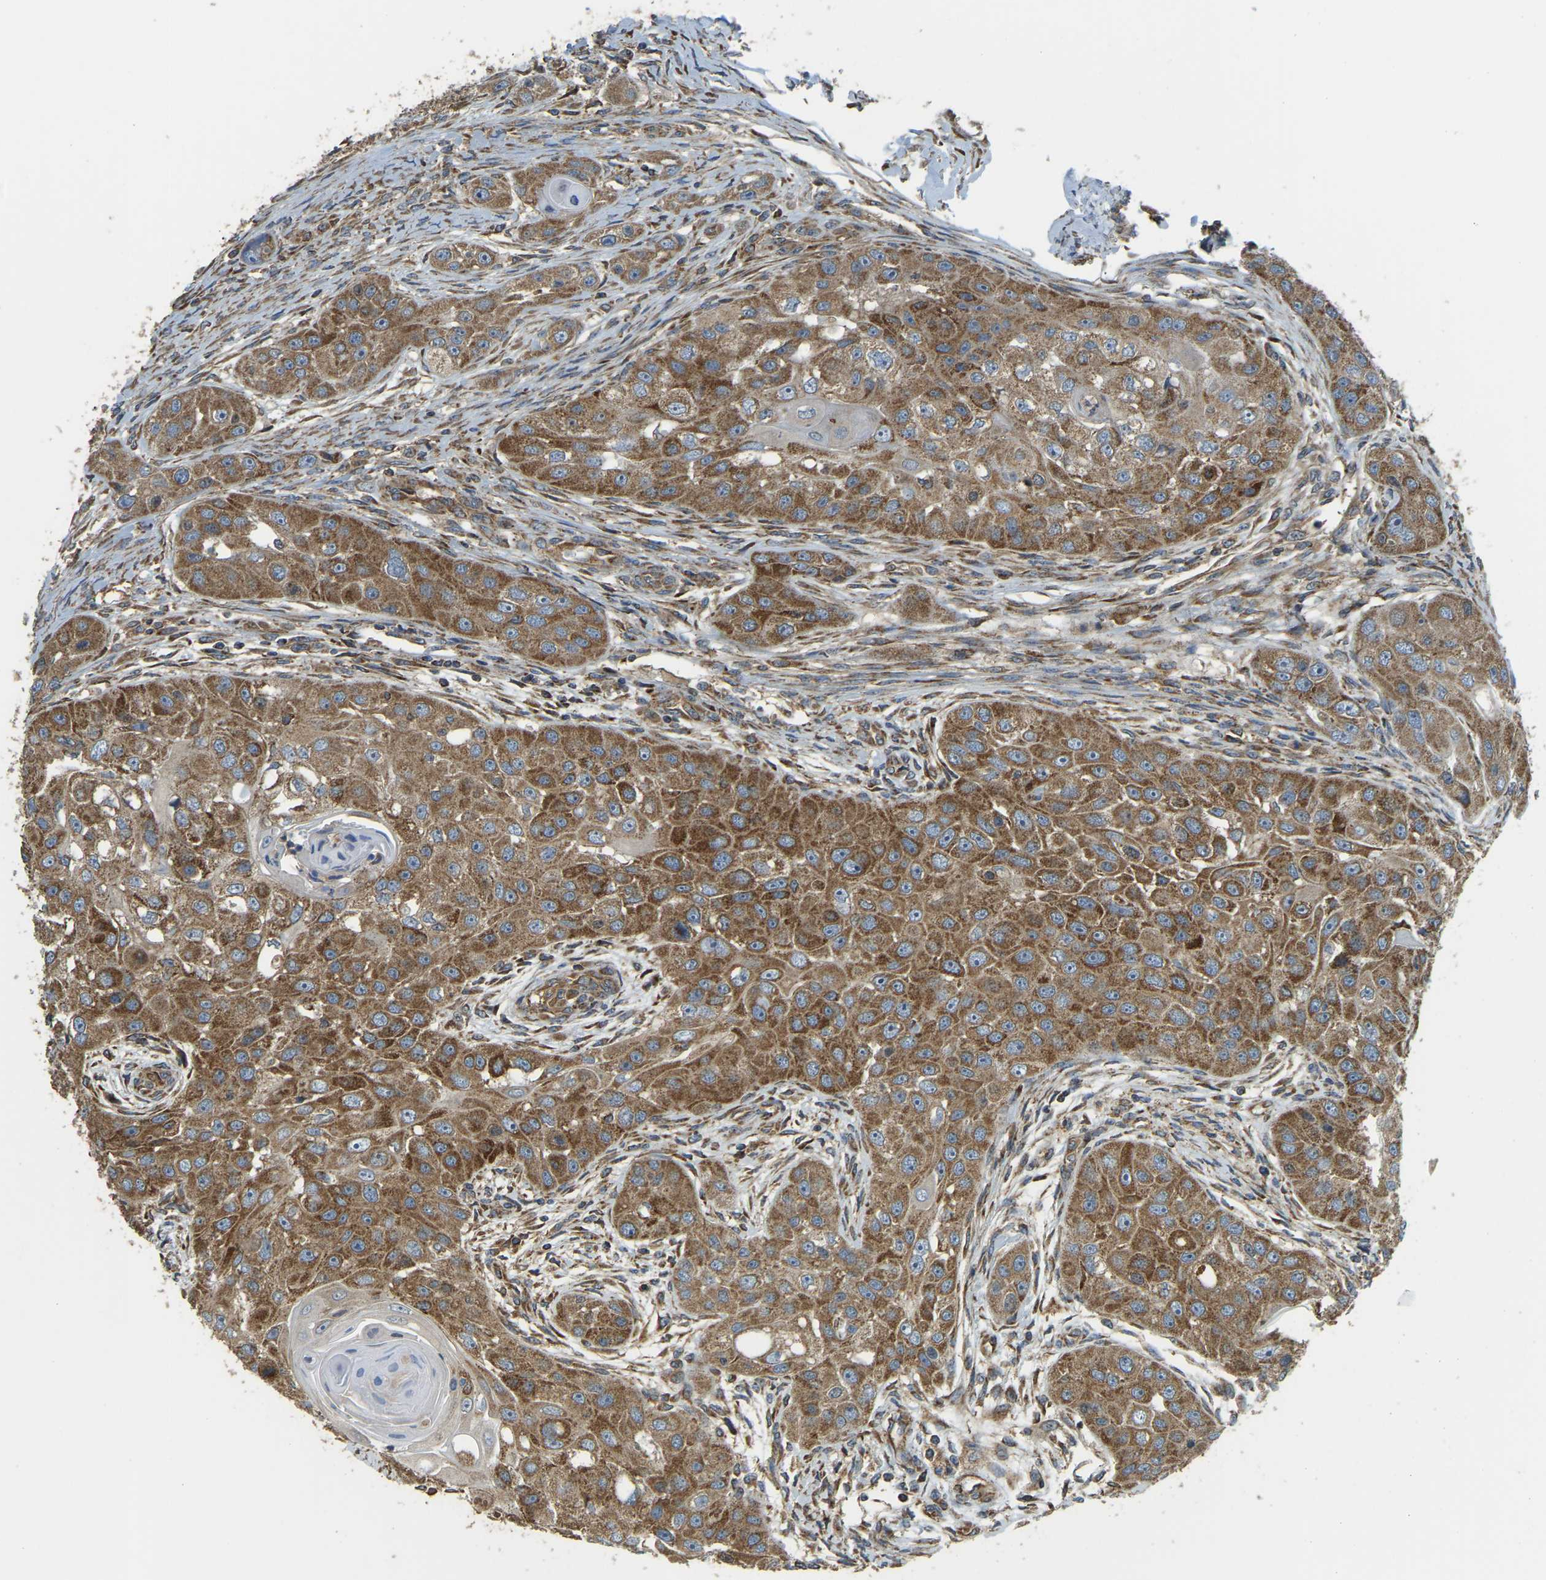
{"staining": {"intensity": "moderate", "quantity": ">75%", "location": "cytoplasmic/membranous"}, "tissue": "head and neck cancer", "cell_type": "Tumor cells", "image_type": "cancer", "snomed": [{"axis": "morphology", "description": "Normal tissue, NOS"}, {"axis": "morphology", "description": "Squamous cell carcinoma, NOS"}, {"axis": "topography", "description": "Skeletal muscle"}, {"axis": "topography", "description": "Head-Neck"}], "caption": "Human head and neck cancer stained for a protein (brown) demonstrates moderate cytoplasmic/membranous positive expression in approximately >75% of tumor cells.", "gene": "PSMD7", "patient": {"sex": "male", "age": 51}}